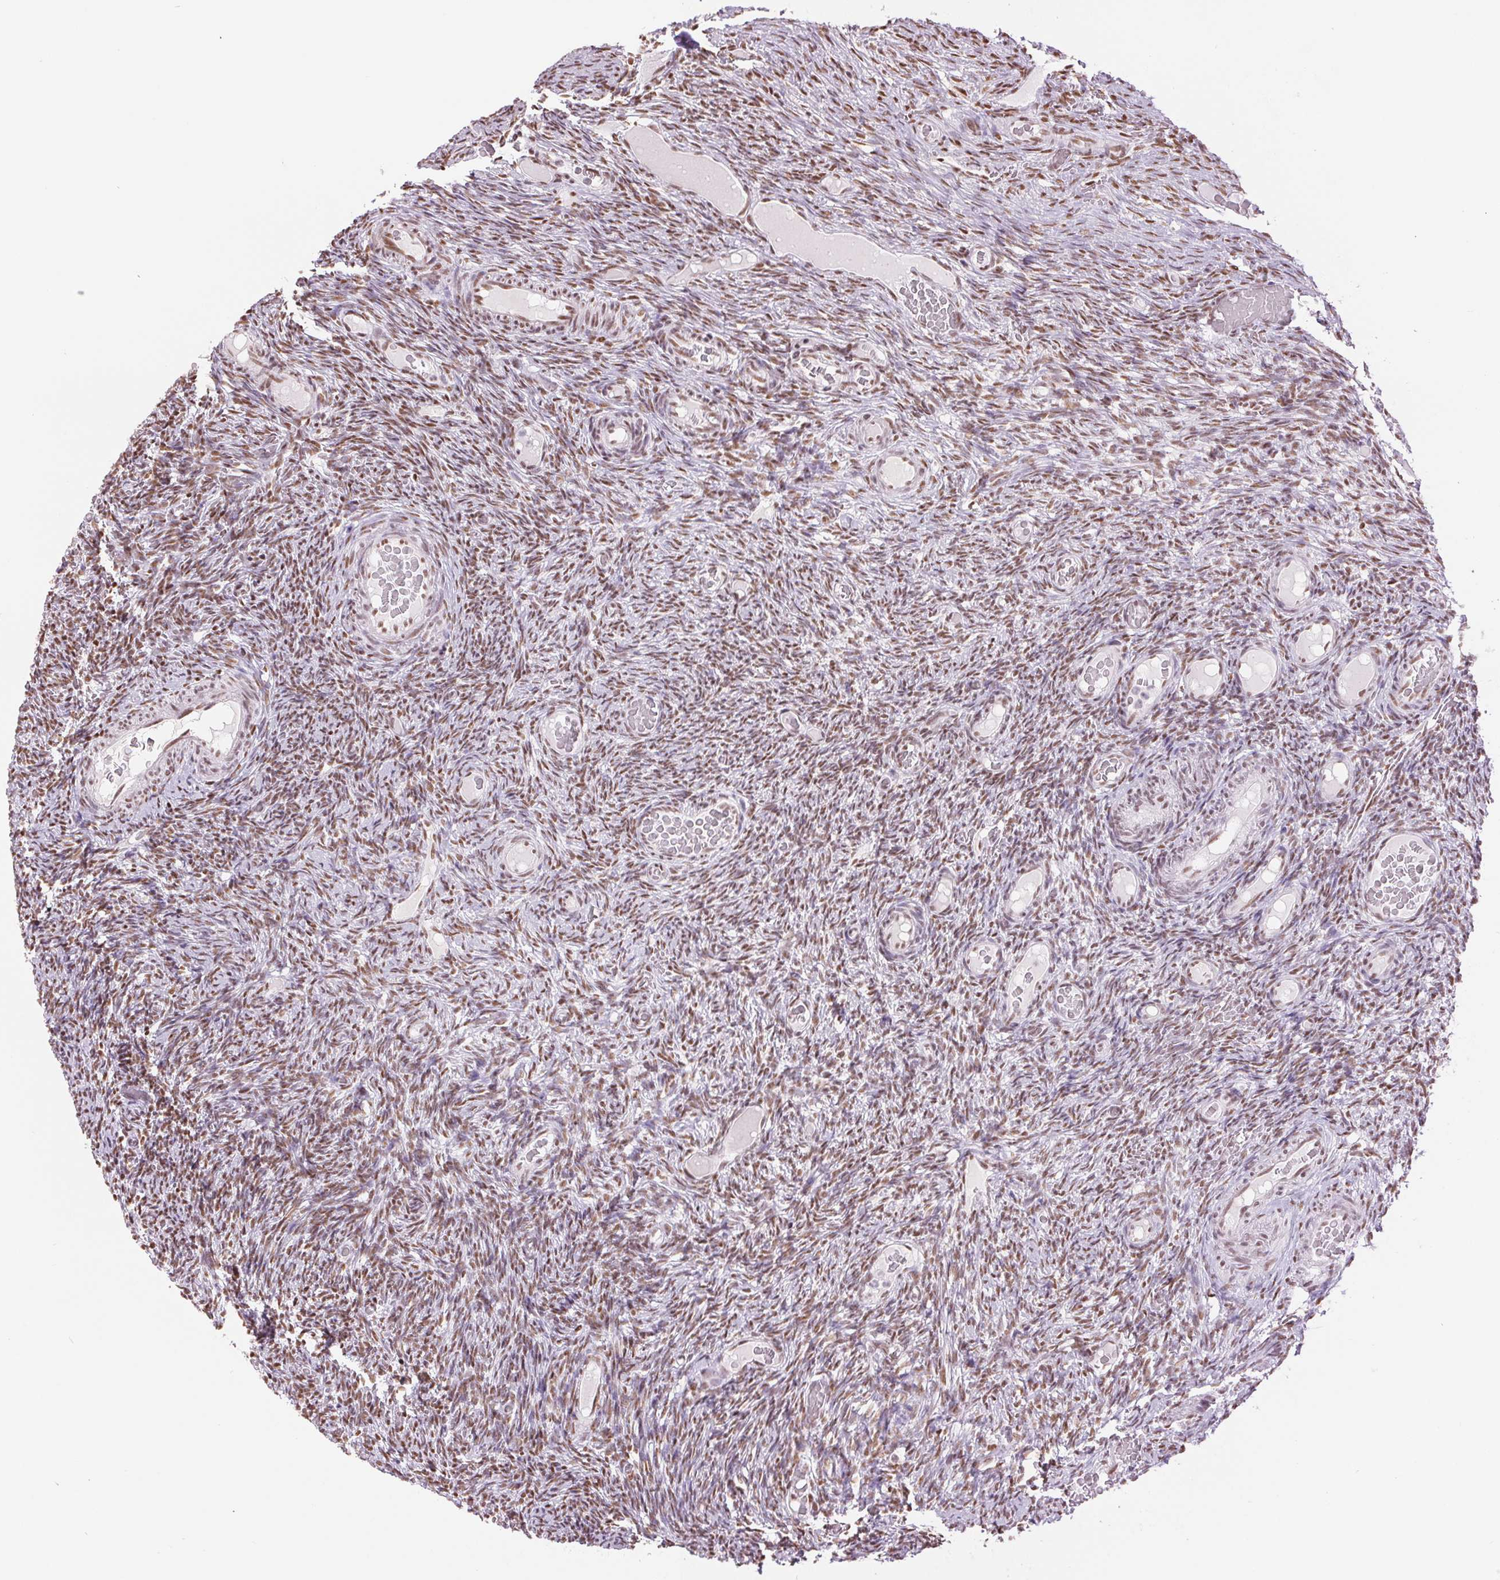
{"staining": {"intensity": "moderate", "quantity": ">75%", "location": "nuclear"}, "tissue": "ovary", "cell_type": "Ovarian stroma cells", "image_type": "normal", "snomed": [{"axis": "morphology", "description": "Normal tissue, NOS"}, {"axis": "topography", "description": "Ovary"}], "caption": "The image reveals staining of benign ovary, revealing moderate nuclear protein staining (brown color) within ovarian stroma cells.", "gene": "ZFR2", "patient": {"sex": "female", "age": 34}}